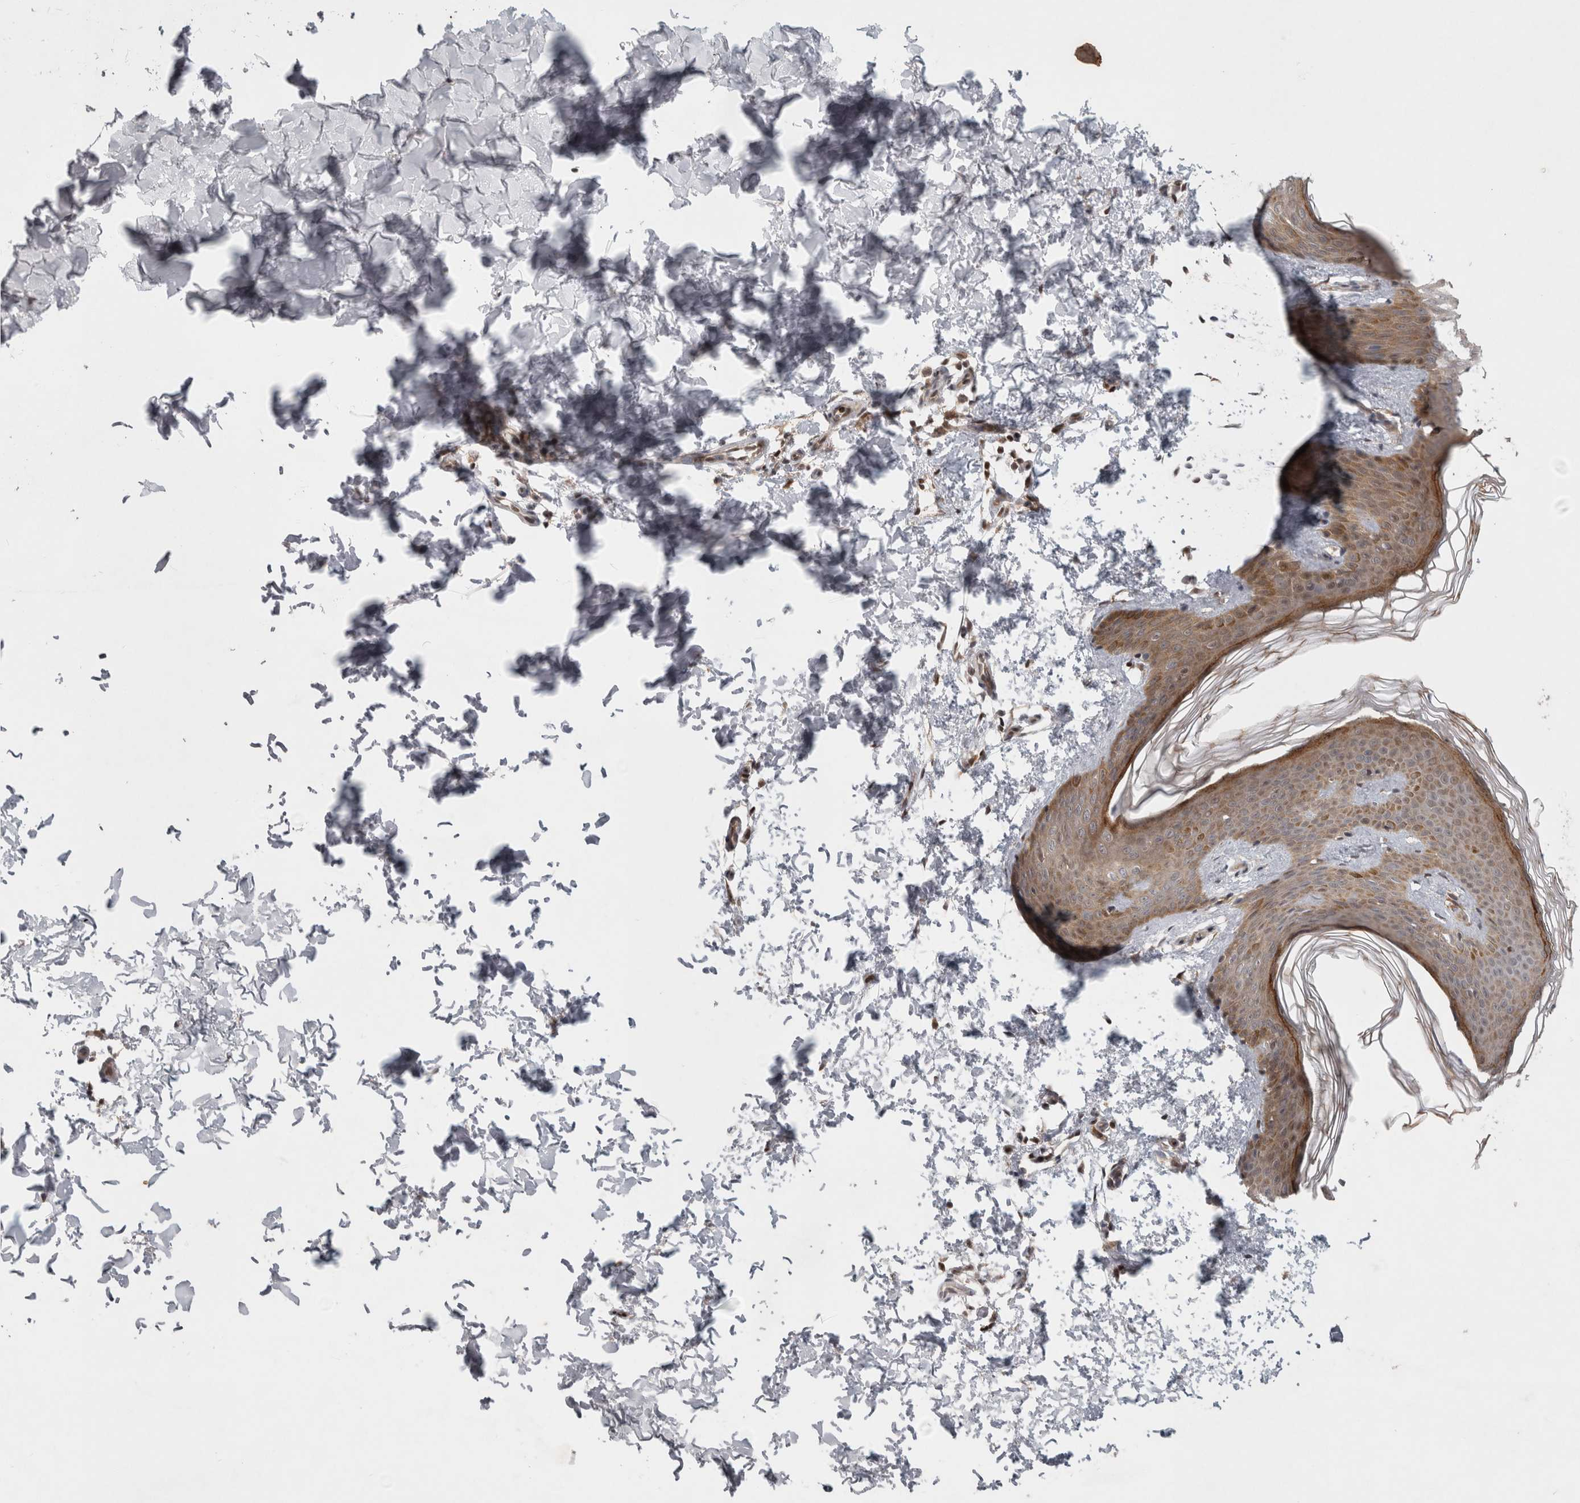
{"staining": {"intensity": "moderate", "quantity": ">75%", "location": "cytoplasmic/membranous,nuclear"}, "tissue": "skin", "cell_type": "Fibroblasts", "image_type": "normal", "snomed": [{"axis": "morphology", "description": "Normal tissue, NOS"}, {"axis": "morphology", "description": "Neoplasm, benign, NOS"}, {"axis": "topography", "description": "Skin"}, {"axis": "topography", "description": "Soft tissue"}], "caption": "Immunohistochemistry (IHC) image of normal human skin stained for a protein (brown), which displays medium levels of moderate cytoplasmic/membranous,nuclear expression in approximately >75% of fibroblasts.", "gene": "KDM8", "patient": {"sex": "male", "age": 26}}